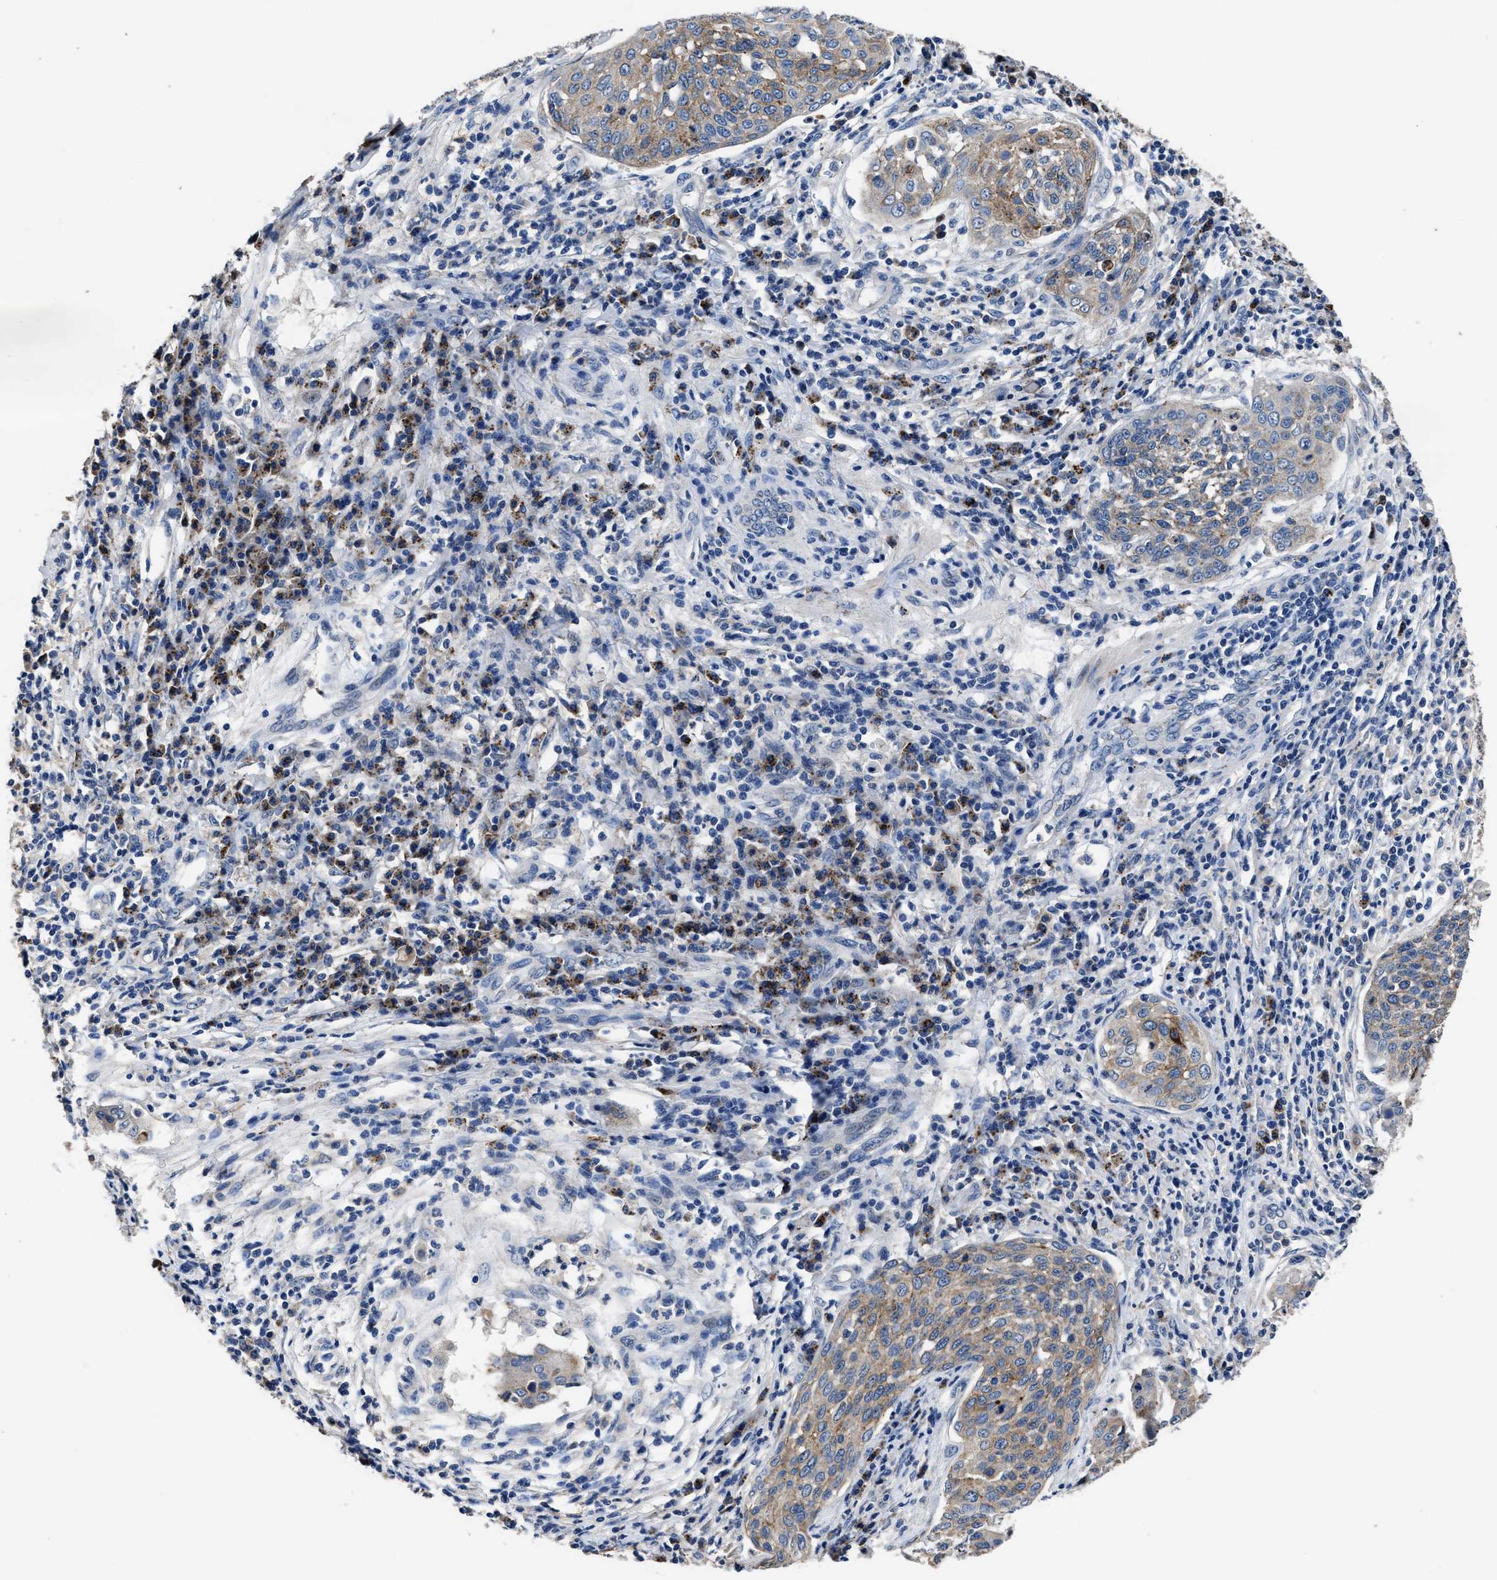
{"staining": {"intensity": "moderate", "quantity": ">75%", "location": "cytoplasmic/membranous"}, "tissue": "cervical cancer", "cell_type": "Tumor cells", "image_type": "cancer", "snomed": [{"axis": "morphology", "description": "Squamous cell carcinoma, NOS"}, {"axis": "topography", "description": "Cervix"}], "caption": "This is an image of immunohistochemistry (IHC) staining of cervical cancer (squamous cell carcinoma), which shows moderate positivity in the cytoplasmic/membranous of tumor cells.", "gene": "UBR4", "patient": {"sex": "female", "age": 34}}